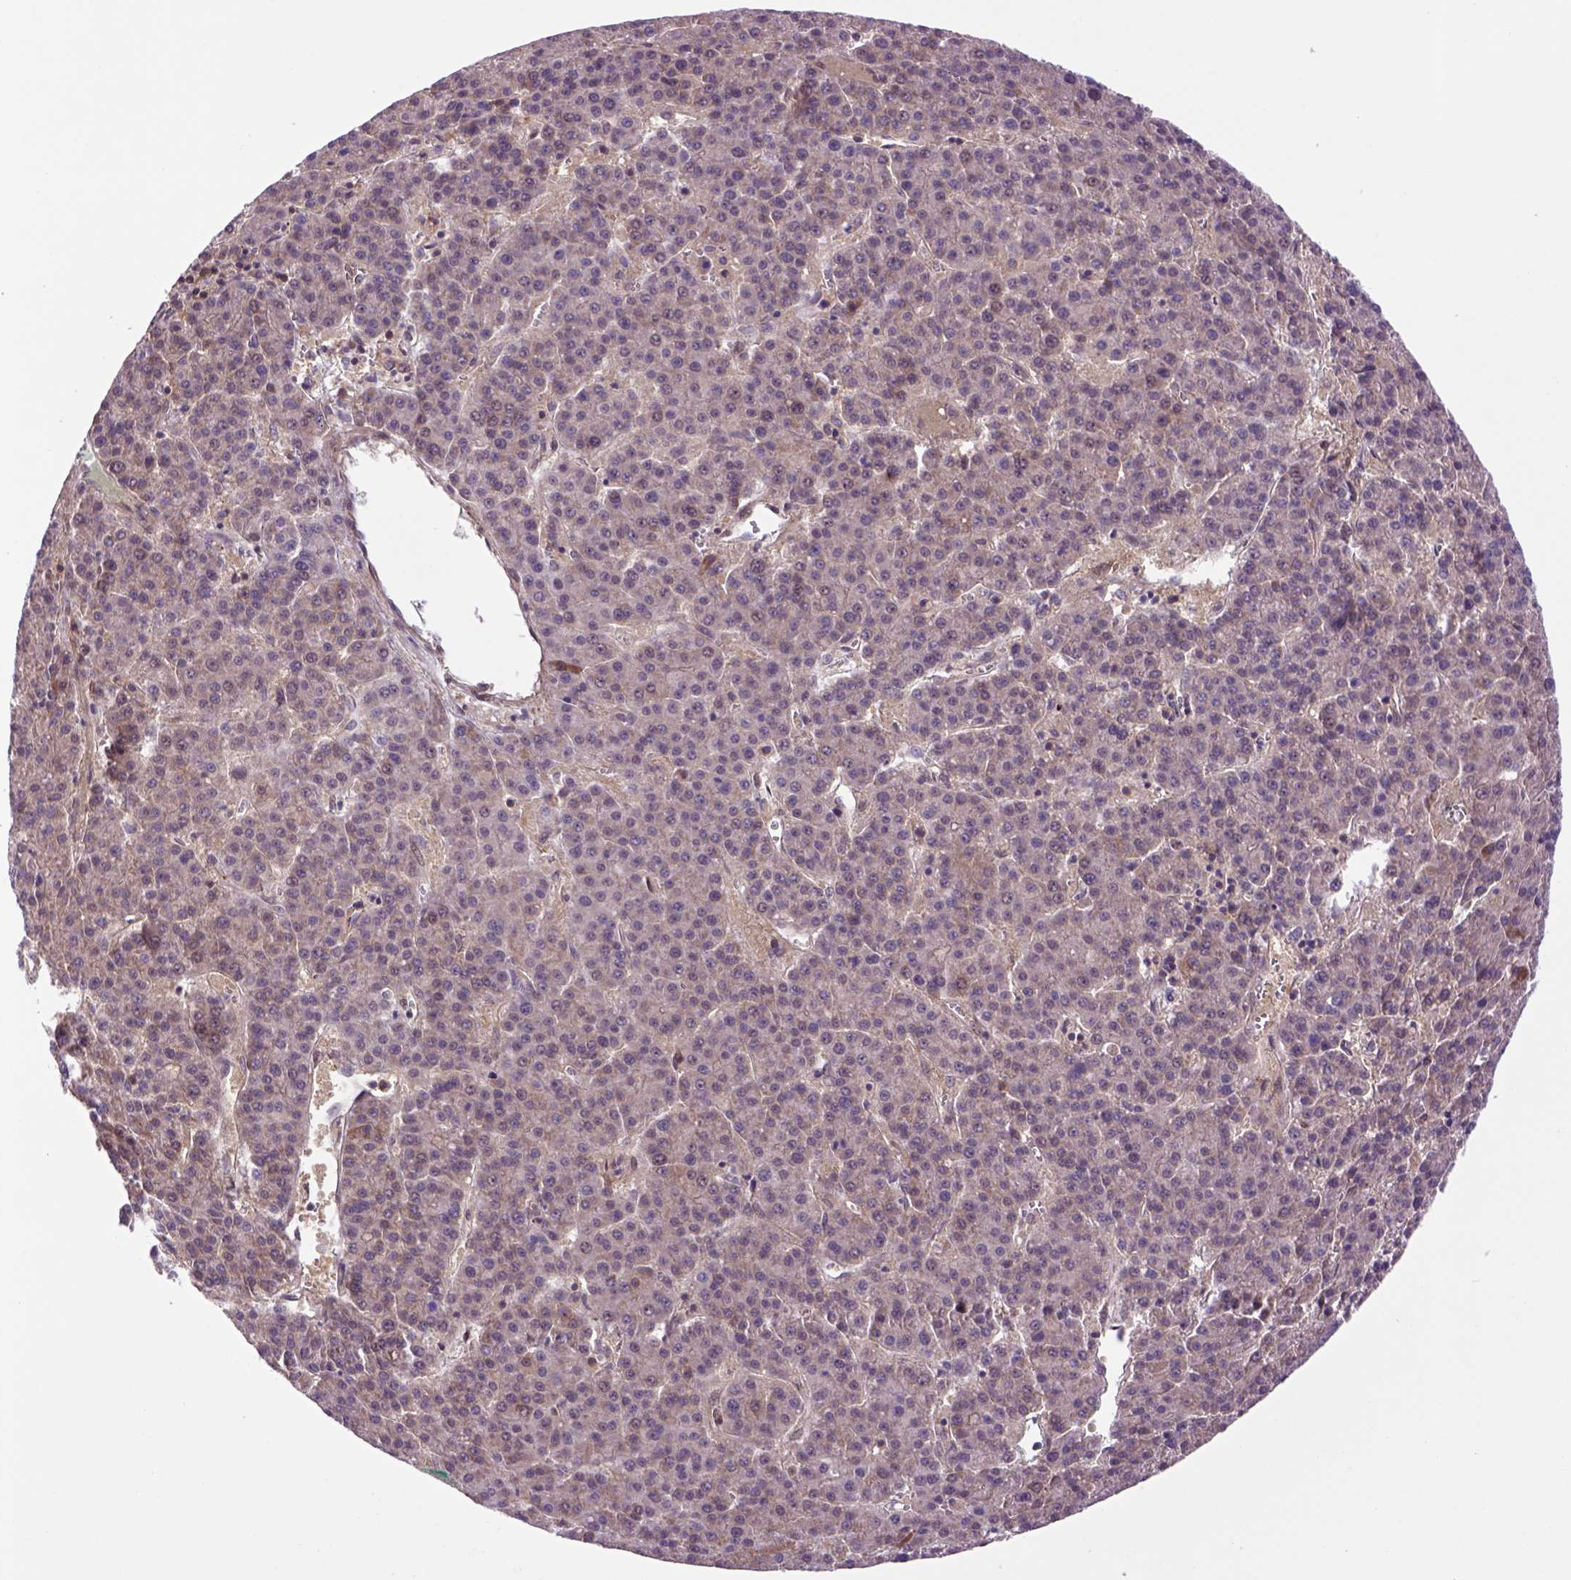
{"staining": {"intensity": "moderate", "quantity": ">75%", "location": "cytoplasmic/membranous"}, "tissue": "liver cancer", "cell_type": "Tumor cells", "image_type": "cancer", "snomed": [{"axis": "morphology", "description": "Carcinoma, Hepatocellular, NOS"}, {"axis": "topography", "description": "Liver"}], "caption": "A brown stain highlights moderate cytoplasmic/membranous expression of a protein in human liver cancer tumor cells. Using DAB (3,3'-diaminobenzidine) (brown) and hematoxylin (blue) stains, captured at high magnification using brightfield microscopy.", "gene": "HSPBP1", "patient": {"sex": "female", "age": 58}}